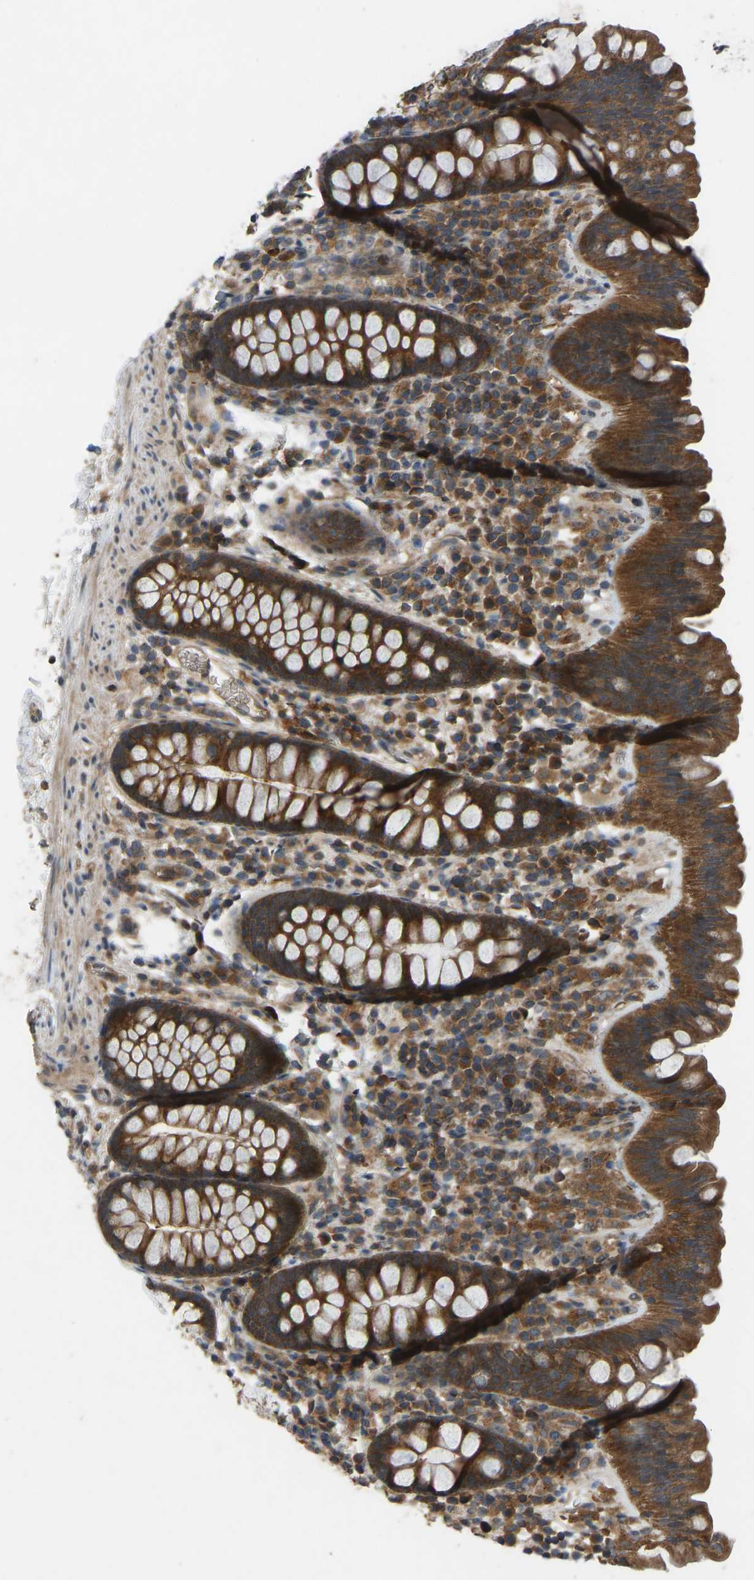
{"staining": {"intensity": "moderate", "quantity": ">75%", "location": "cytoplasmic/membranous"}, "tissue": "colon", "cell_type": "Endothelial cells", "image_type": "normal", "snomed": [{"axis": "morphology", "description": "Normal tissue, NOS"}, {"axis": "topography", "description": "Colon"}], "caption": "Normal colon was stained to show a protein in brown. There is medium levels of moderate cytoplasmic/membranous staining in about >75% of endothelial cells. (Stains: DAB (3,3'-diaminobenzidine) in brown, nuclei in blue, Microscopy: brightfield microscopy at high magnification).", "gene": "ZNF71", "patient": {"sex": "female", "age": 80}}